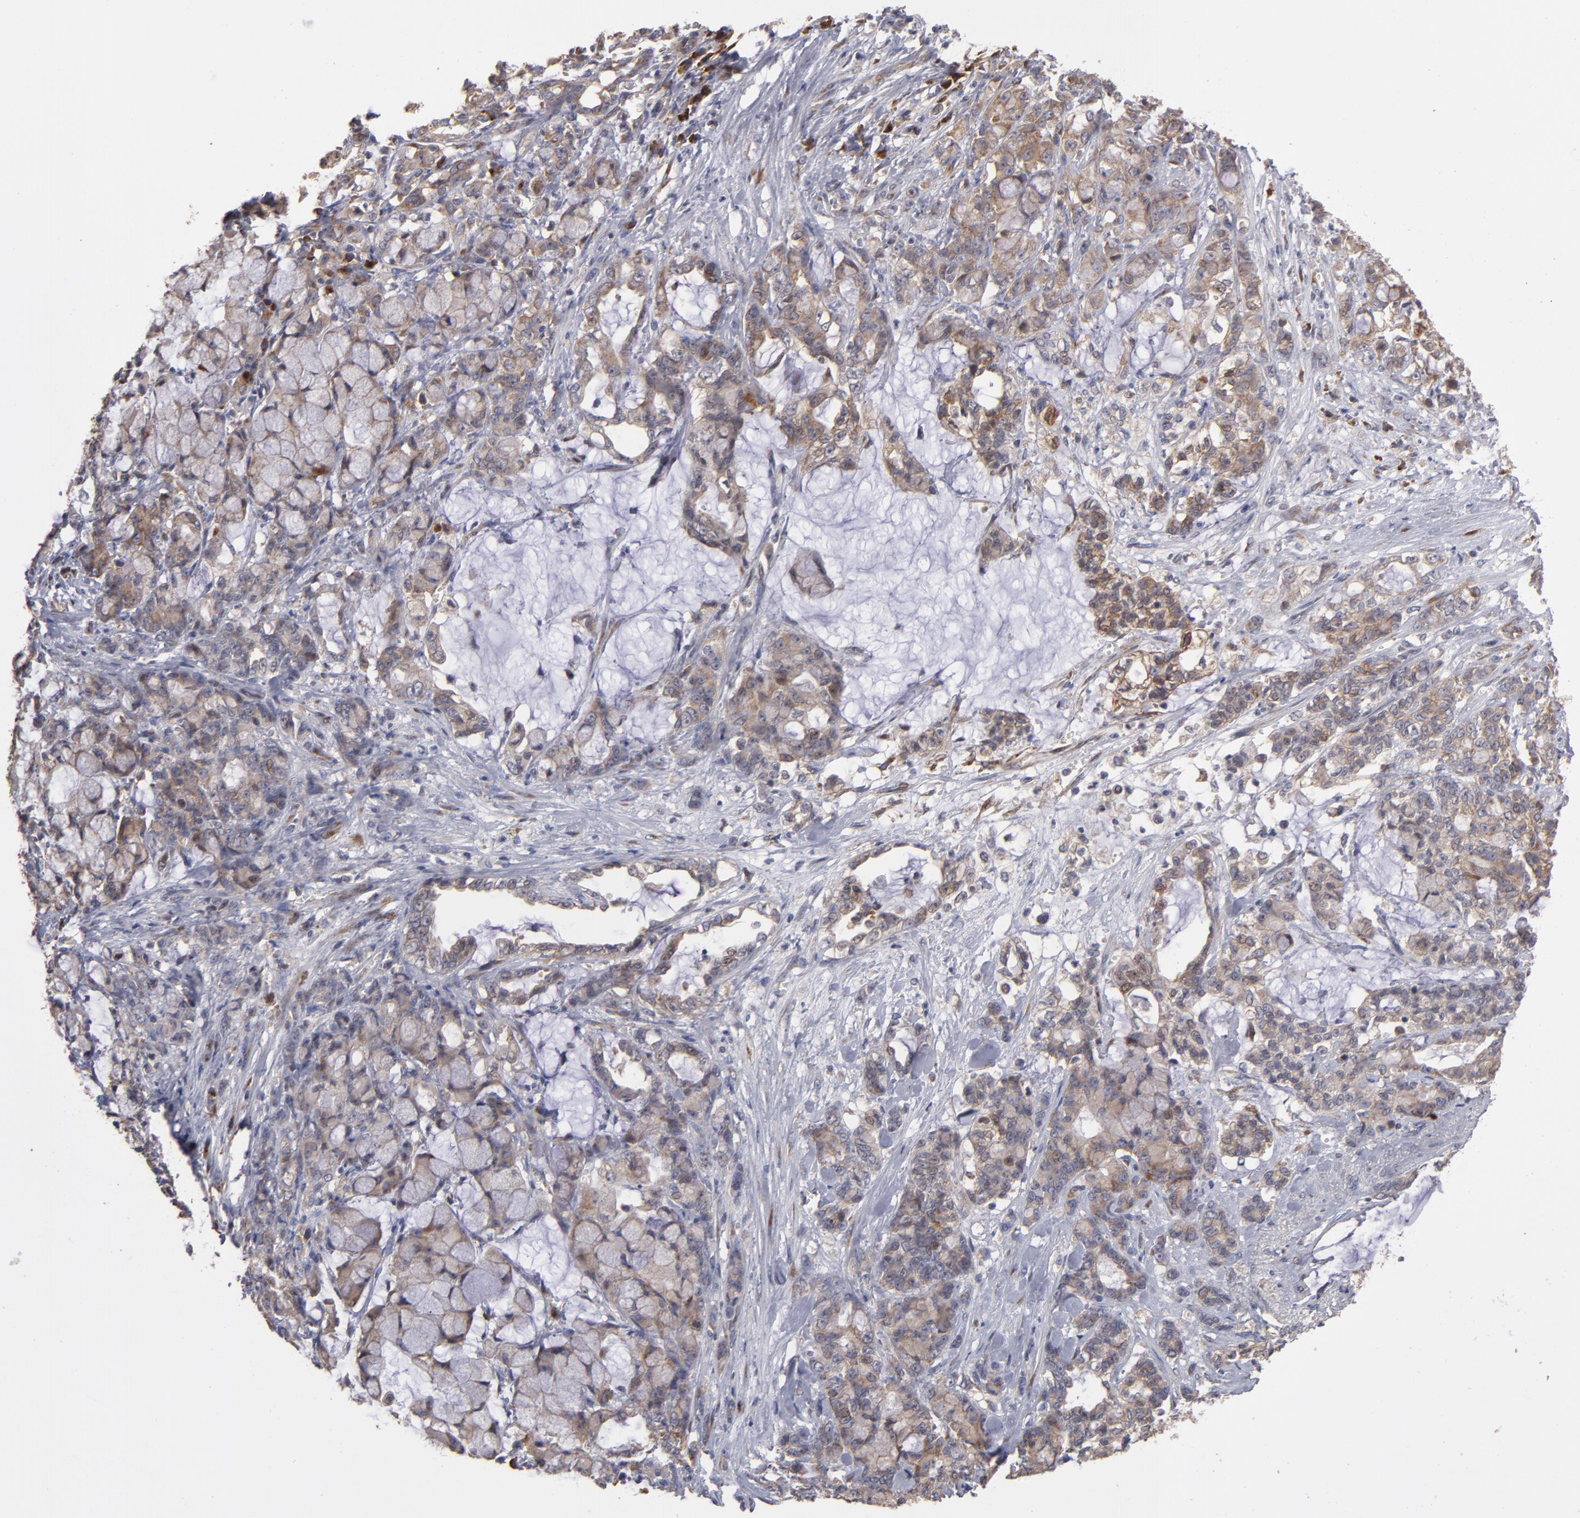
{"staining": {"intensity": "weak", "quantity": ">75%", "location": "cytoplasmic/membranous"}, "tissue": "pancreatic cancer", "cell_type": "Tumor cells", "image_type": "cancer", "snomed": [{"axis": "morphology", "description": "Adenocarcinoma, NOS"}, {"axis": "topography", "description": "Pancreas"}], "caption": "Weak cytoplasmic/membranous protein expression is present in about >75% of tumor cells in adenocarcinoma (pancreatic). (DAB (3,3'-diaminobenzidine) = brown stain, brightfield microscopy at high magnification).", "gene": "SND1", "patient": {"sex": "female", "age": 73}}